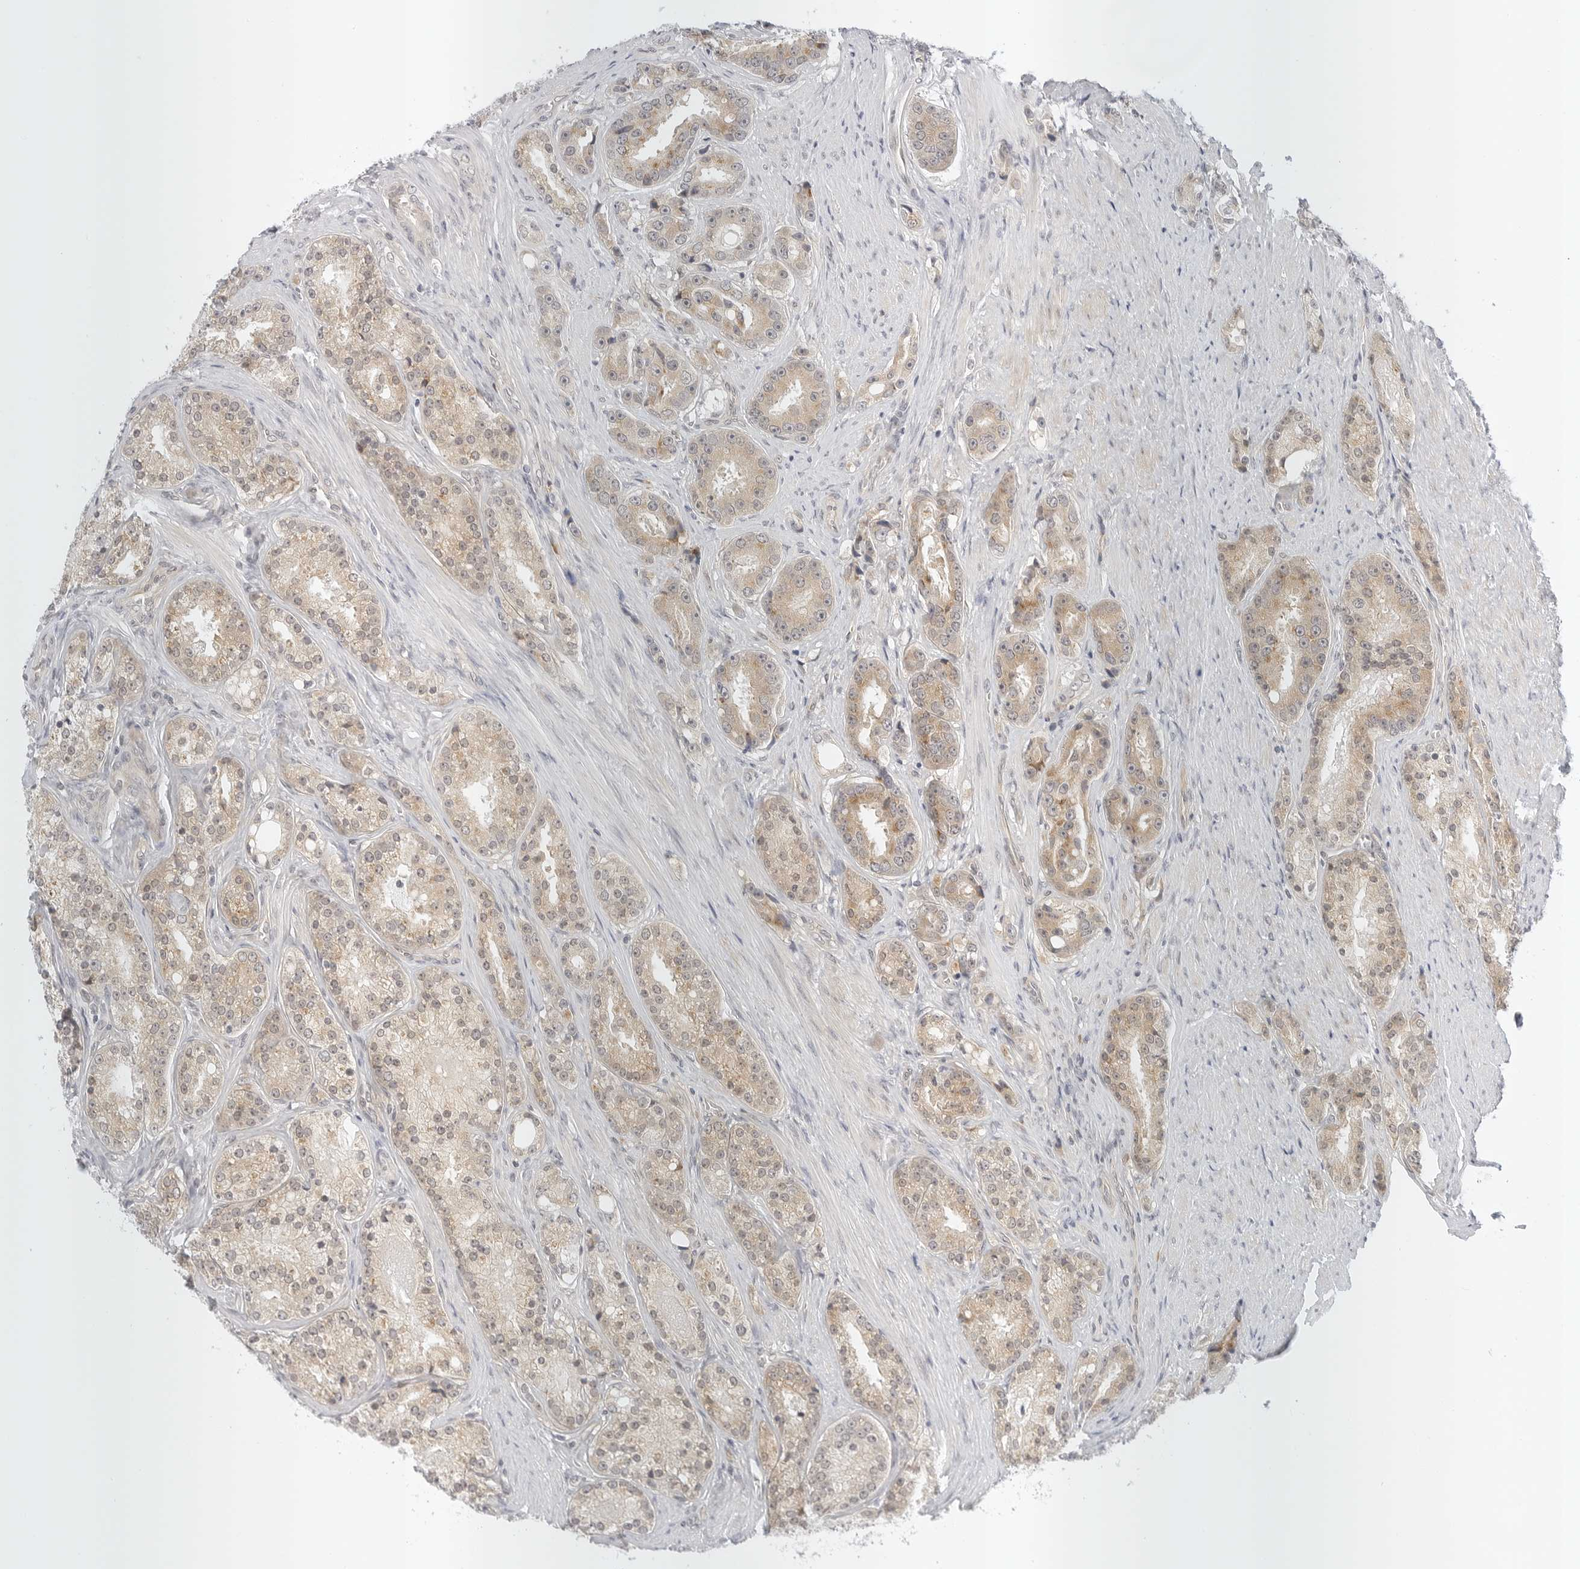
{"staining": {"intensity": "moderate", "quantity": "<25%", "location": "cytoplasmic/membranous"}, "tissue": "prostate cancer", "cell_type": "Tumor cells", "image_type": "cancer", "snomed": [{"axis": "morphology", "description": "Adenocarcinoma, High grade"}, {"axis": "topography", "description": "Prostate"}], "caption": "Immunohistochemical staining of human high-grade adenocarcinoma (prostate) shows low levels of moderate cytoplasmic/membranous protein positivity in approximately <25% of tumor cells. The staining was performed using DAB (3,3'-diaminobenzidine), with brown indicating positive protein expression. Nuclei are stained blue with hematoxylin.", "gene": "TCP1", "patient": {"sex": "male", "age": 60}}